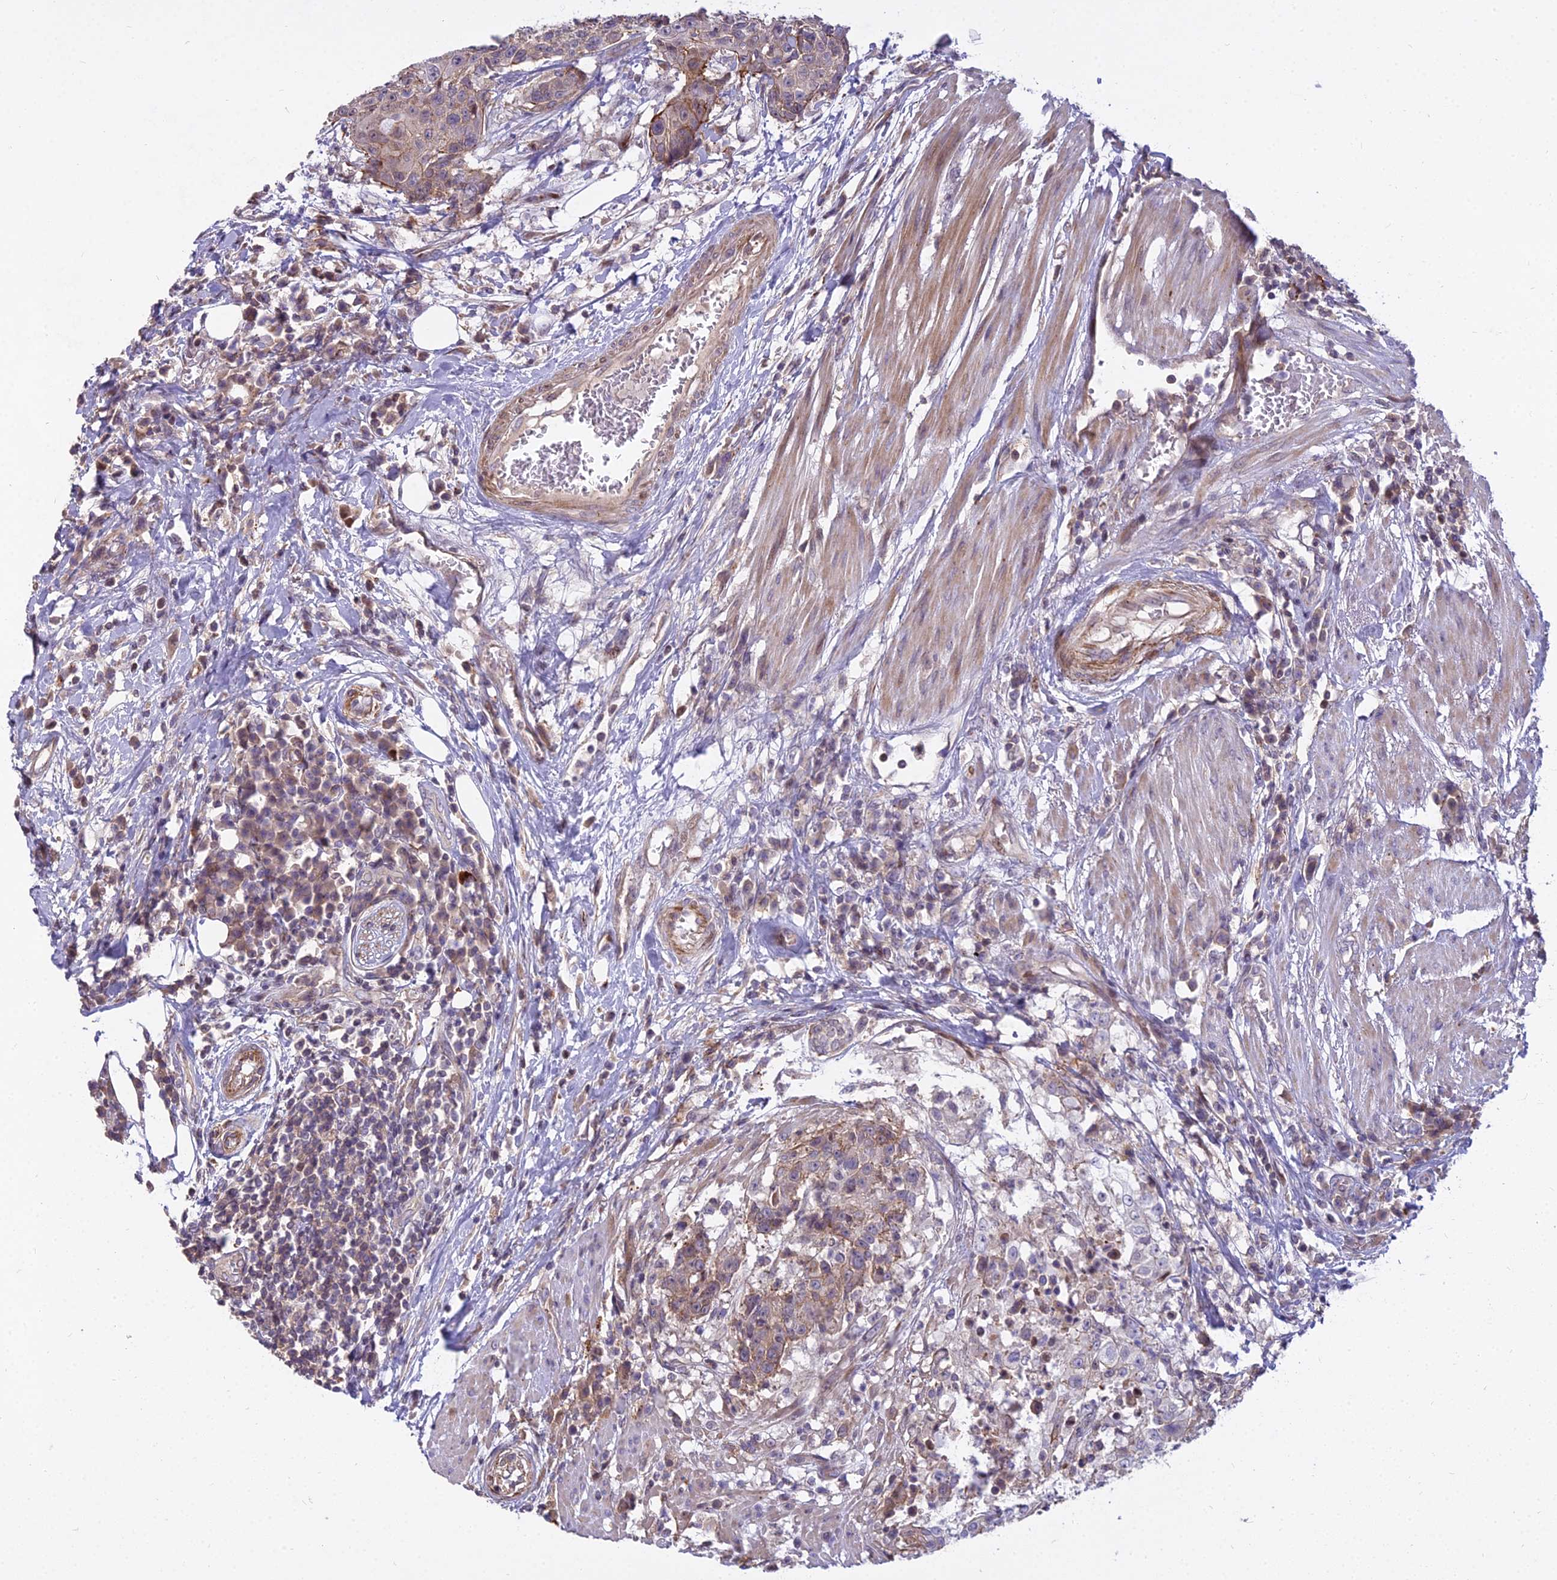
{"staining": {"intensity": "negative", "quantity": "none", "location": "none"}, "tissue": "urothelial cancer", "cell_type": "Tumor cells", "image_type": "cancer", "snomed": [{"axis": "morphology", "description": "Urothelial carcinoma, High grade"}, {"axis": "topography", "description": "Urinary bladder"}], "caption": "This histopathology image is of urothelial cancer stained with IHC to label a protein in brown with the nuclei are counter-stained blue. There is no staining in tumor cells.", "gene": "GLYATL3", "patient": {"sex": "female", "age": 63}}